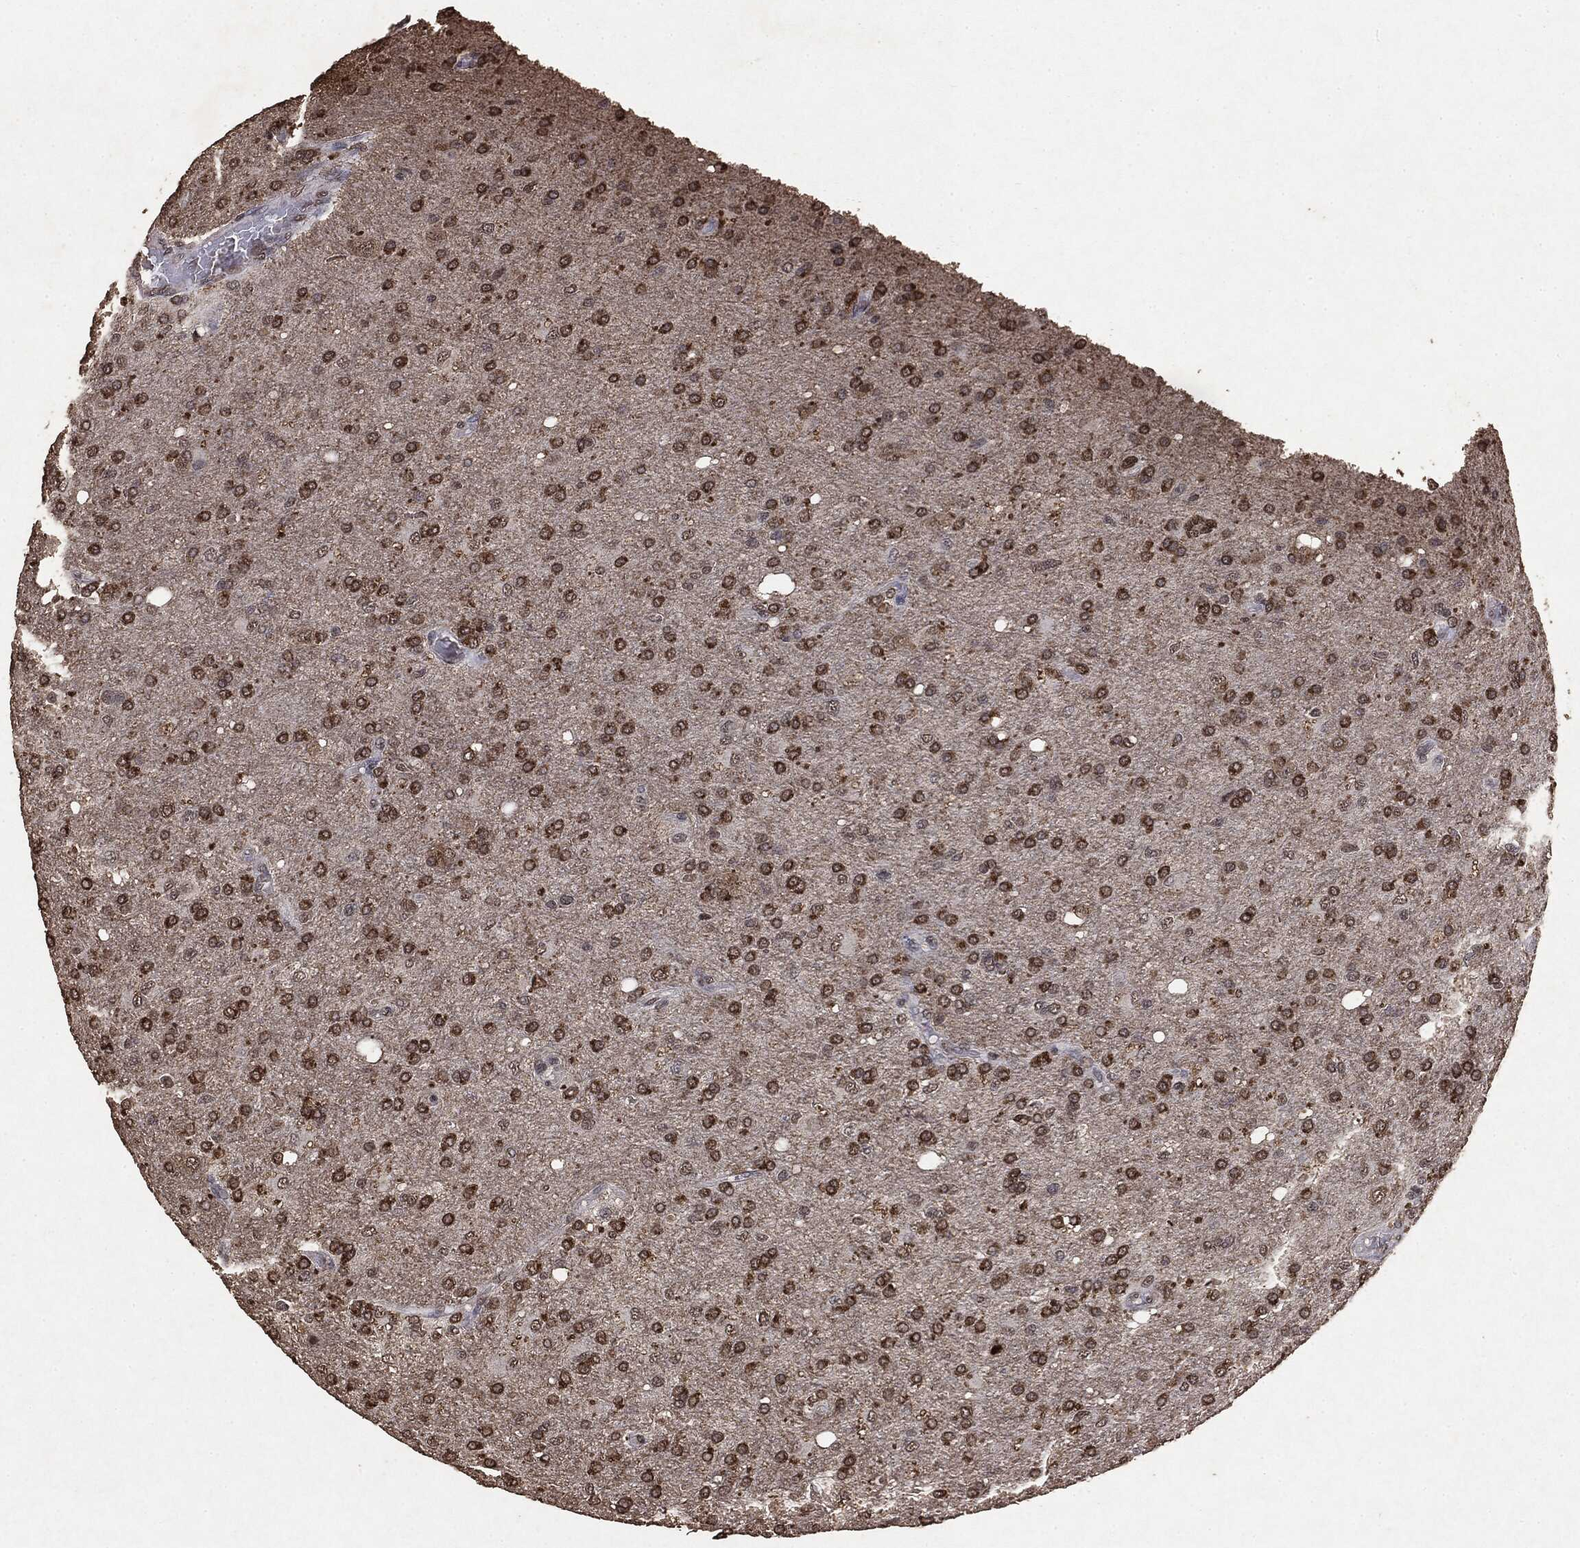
{"staining": {"intensity": "strong", "quantity": ">75%", "location": "cytoplasmic/membranous,nuclear"}, "tissue": "glioma", "cell_type": "Tumor cells", "image_type": "cancer", "snomed": [{"axis": "morphology", "description": "Glioma, malignant, High grade"}, {"axis": "topography", "description": "Cerebral cortex"}], "caption": "There is high levels of strong cytoplasmic/membranous and nuclear expression in tumor cells of glioma, as demonstrated by immunohistochemical staining (brown color).", "gene": "RAD18", "patient": {"sex": "male", "age": 70}}